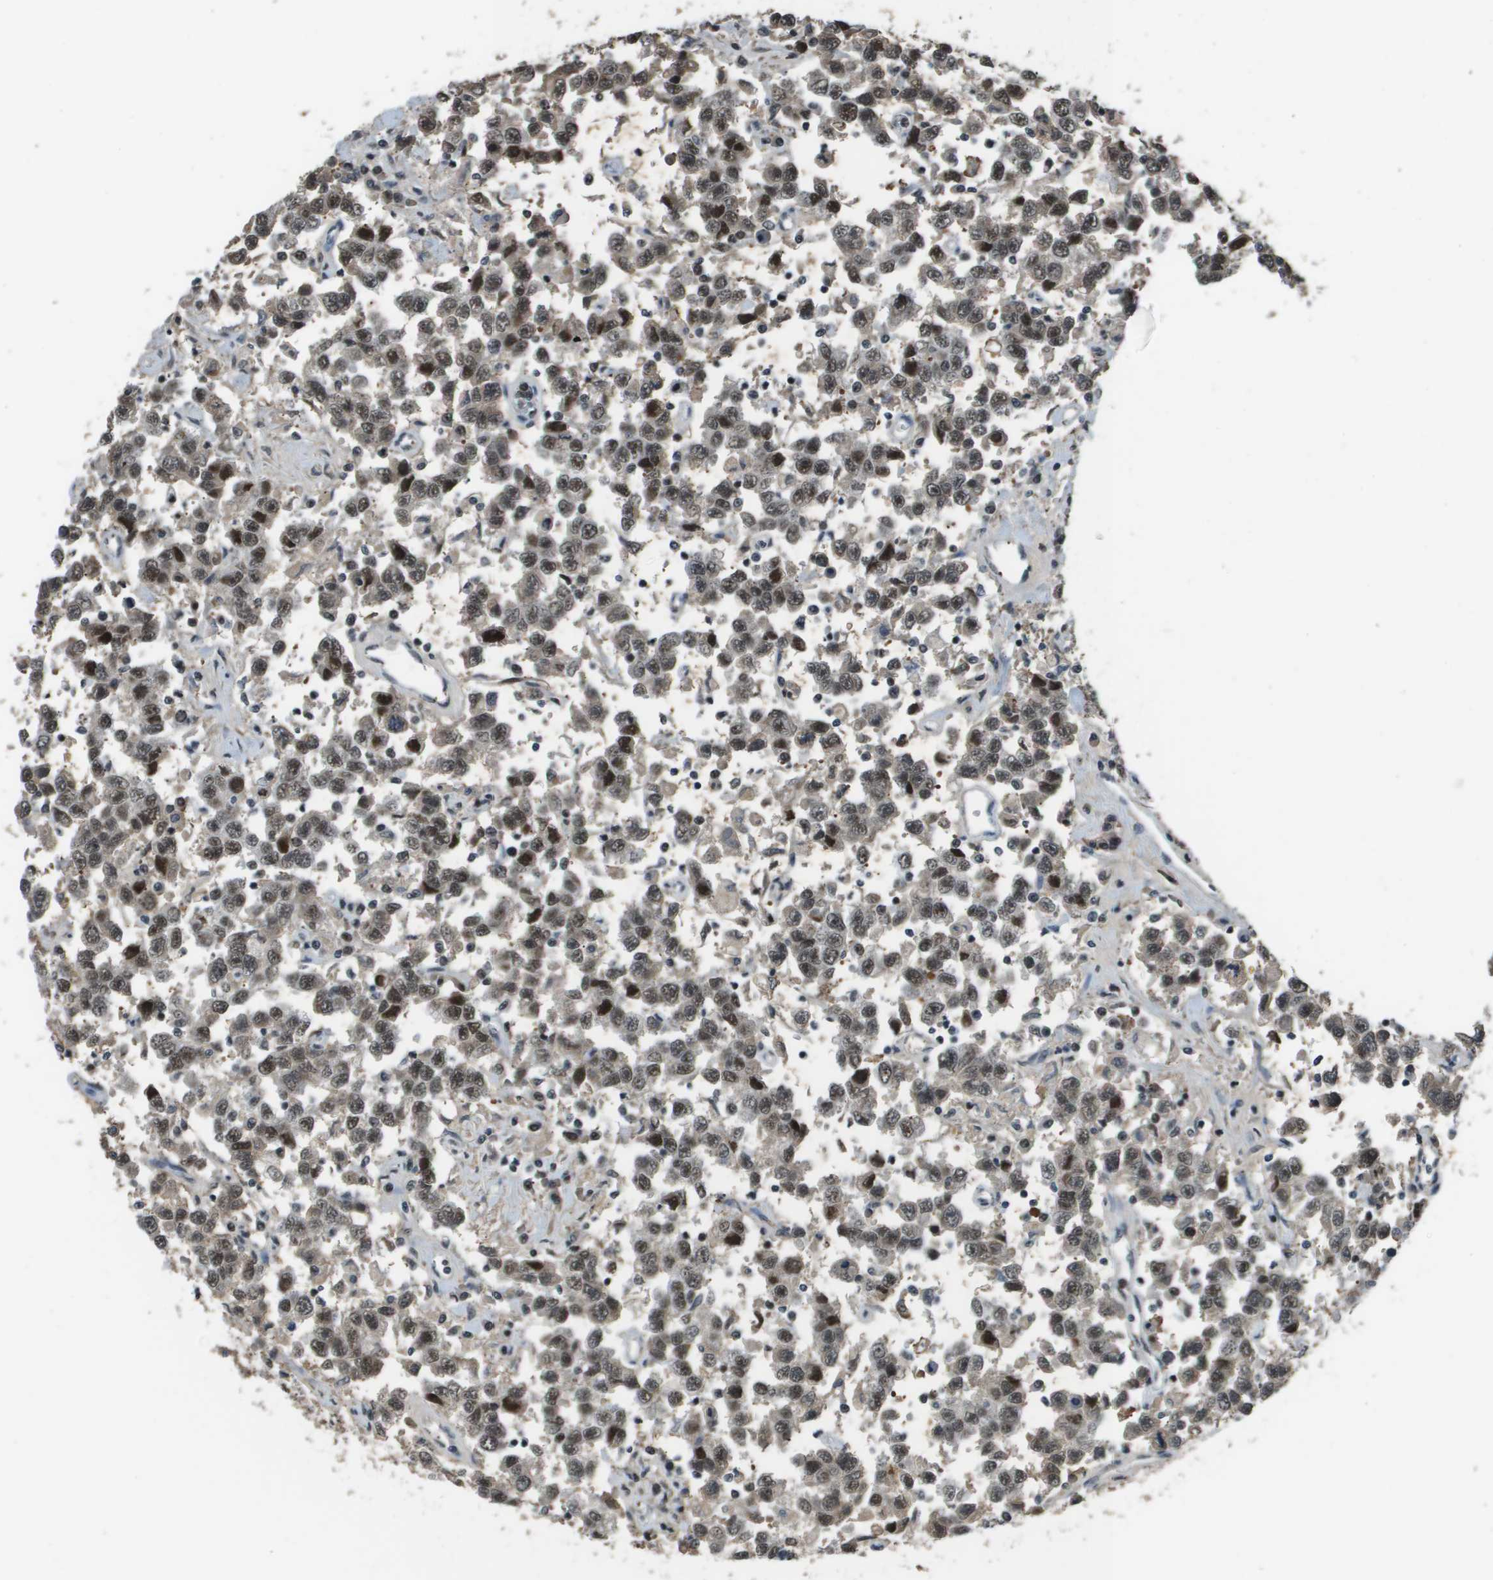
{"staining": {"intensity": "moderate", "quantity": ">75%", "location": "nuclear"}, "tissue": "testis cancer", "cell_type": "Tumor cells", "image_type": "cancer", "snomed": [{"axis": "morphology", "description": "Seminoma, NOS"}, {"axis": "topography", "description": "Testis"}], "caption": "This photomicrograph demonstrates testis seminoma stained with immunohistochemistry to label a protein in brown. The nuclear of tumor cells show moderate positivity for the protein. Nuclei are counter-stained blue.", "gene": "THRAP3", "patient": {"sex": "male", "age": 41}}